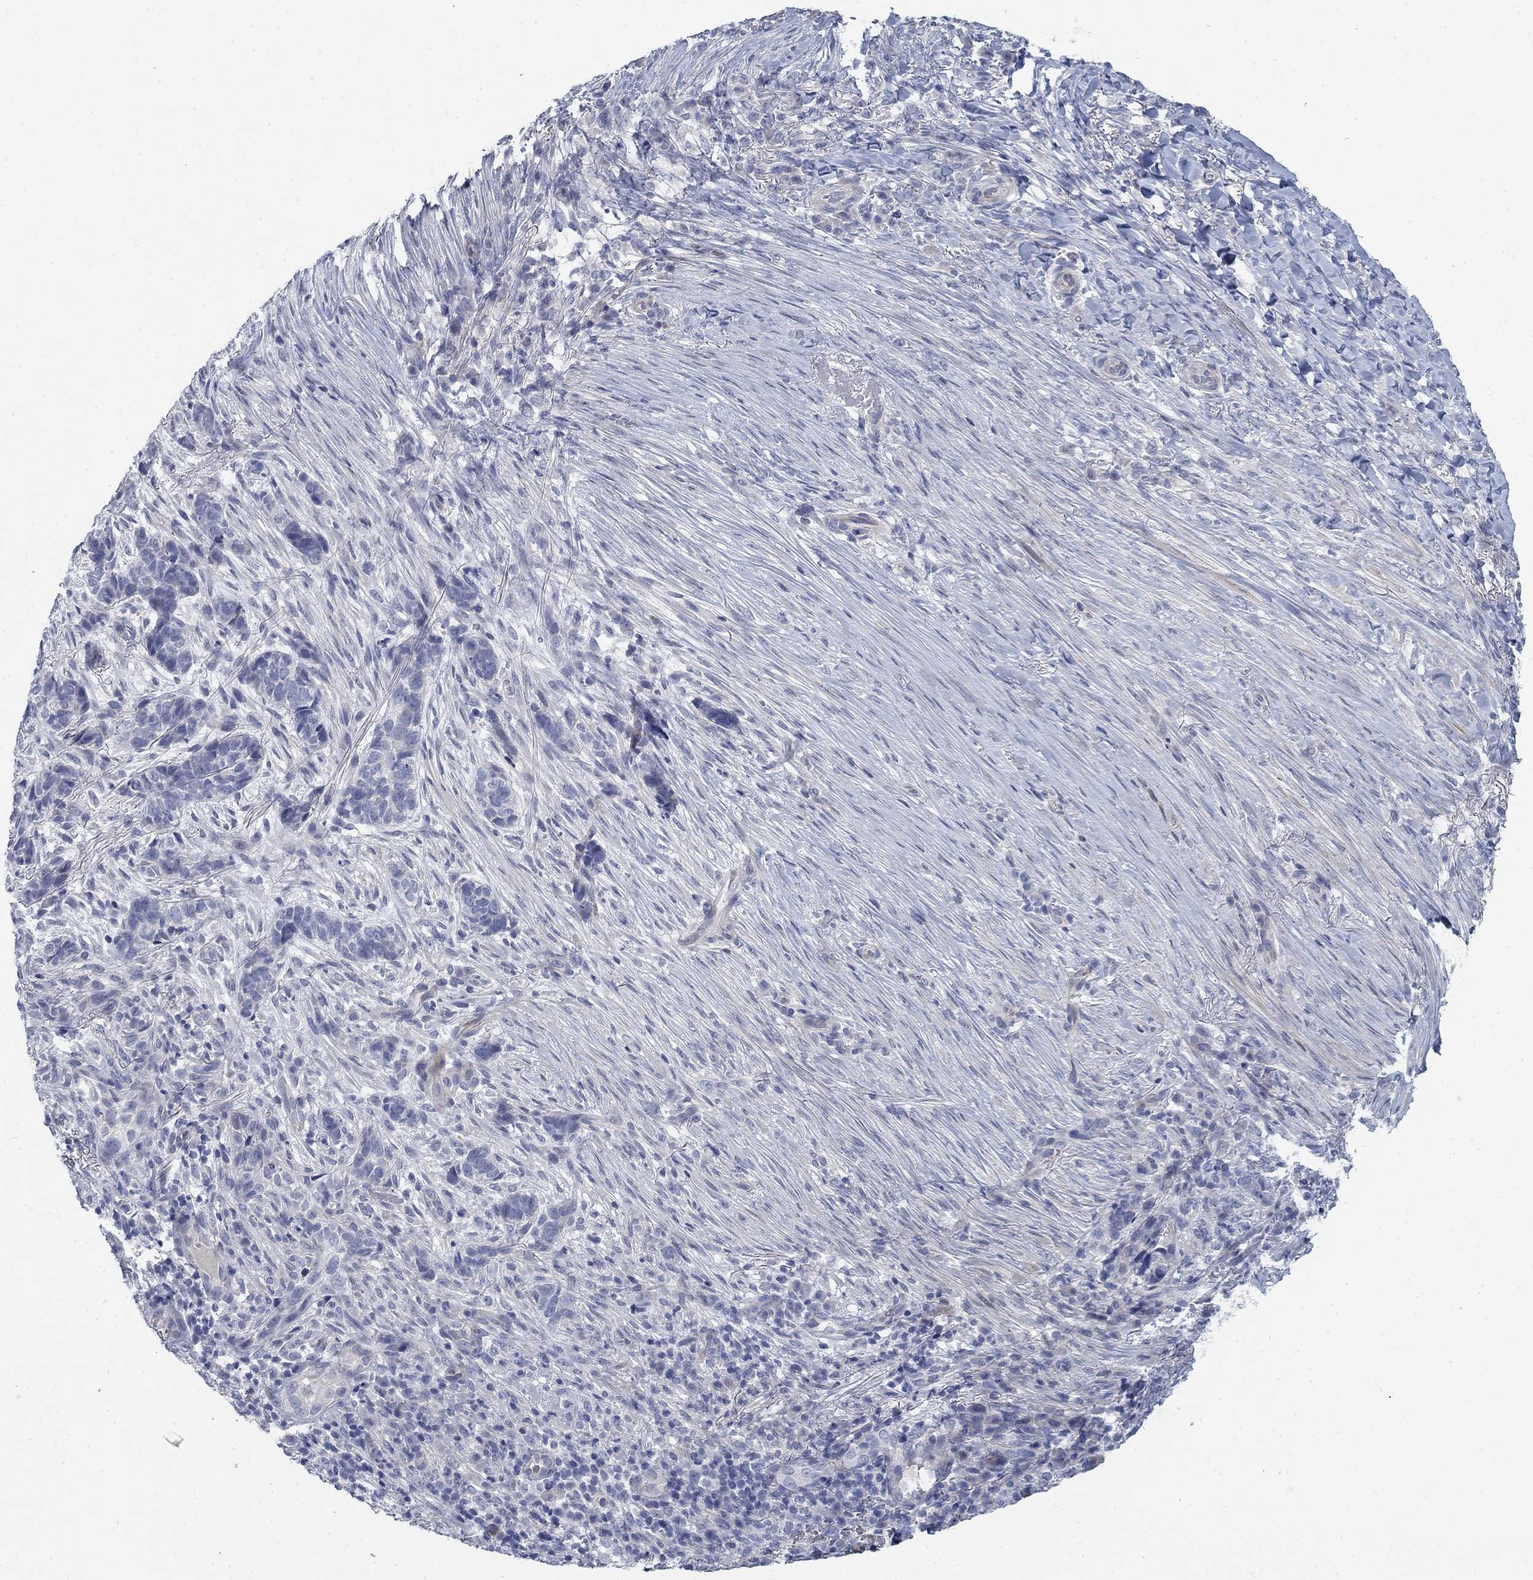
{"staining": {"intensity": "negative", "quantity": "none", "location": "none"}, "tissue": "skin cancer", "cell_type": "Tumor cells", "image_type": "cancer", "snomed": [{"axis": "morphology", "description": "Basal cell carcinoma"}, {"axis": "topography", "description": "Skin"}], "caption": "IHC micrograph of neoplastic tissue: human skin cancer (basal cell carcinoma) stained with DAB demonstrates no significant protein expression in tumor cells.", "gene": "DNER", "patient": {"sex": "female", "age": 69}}